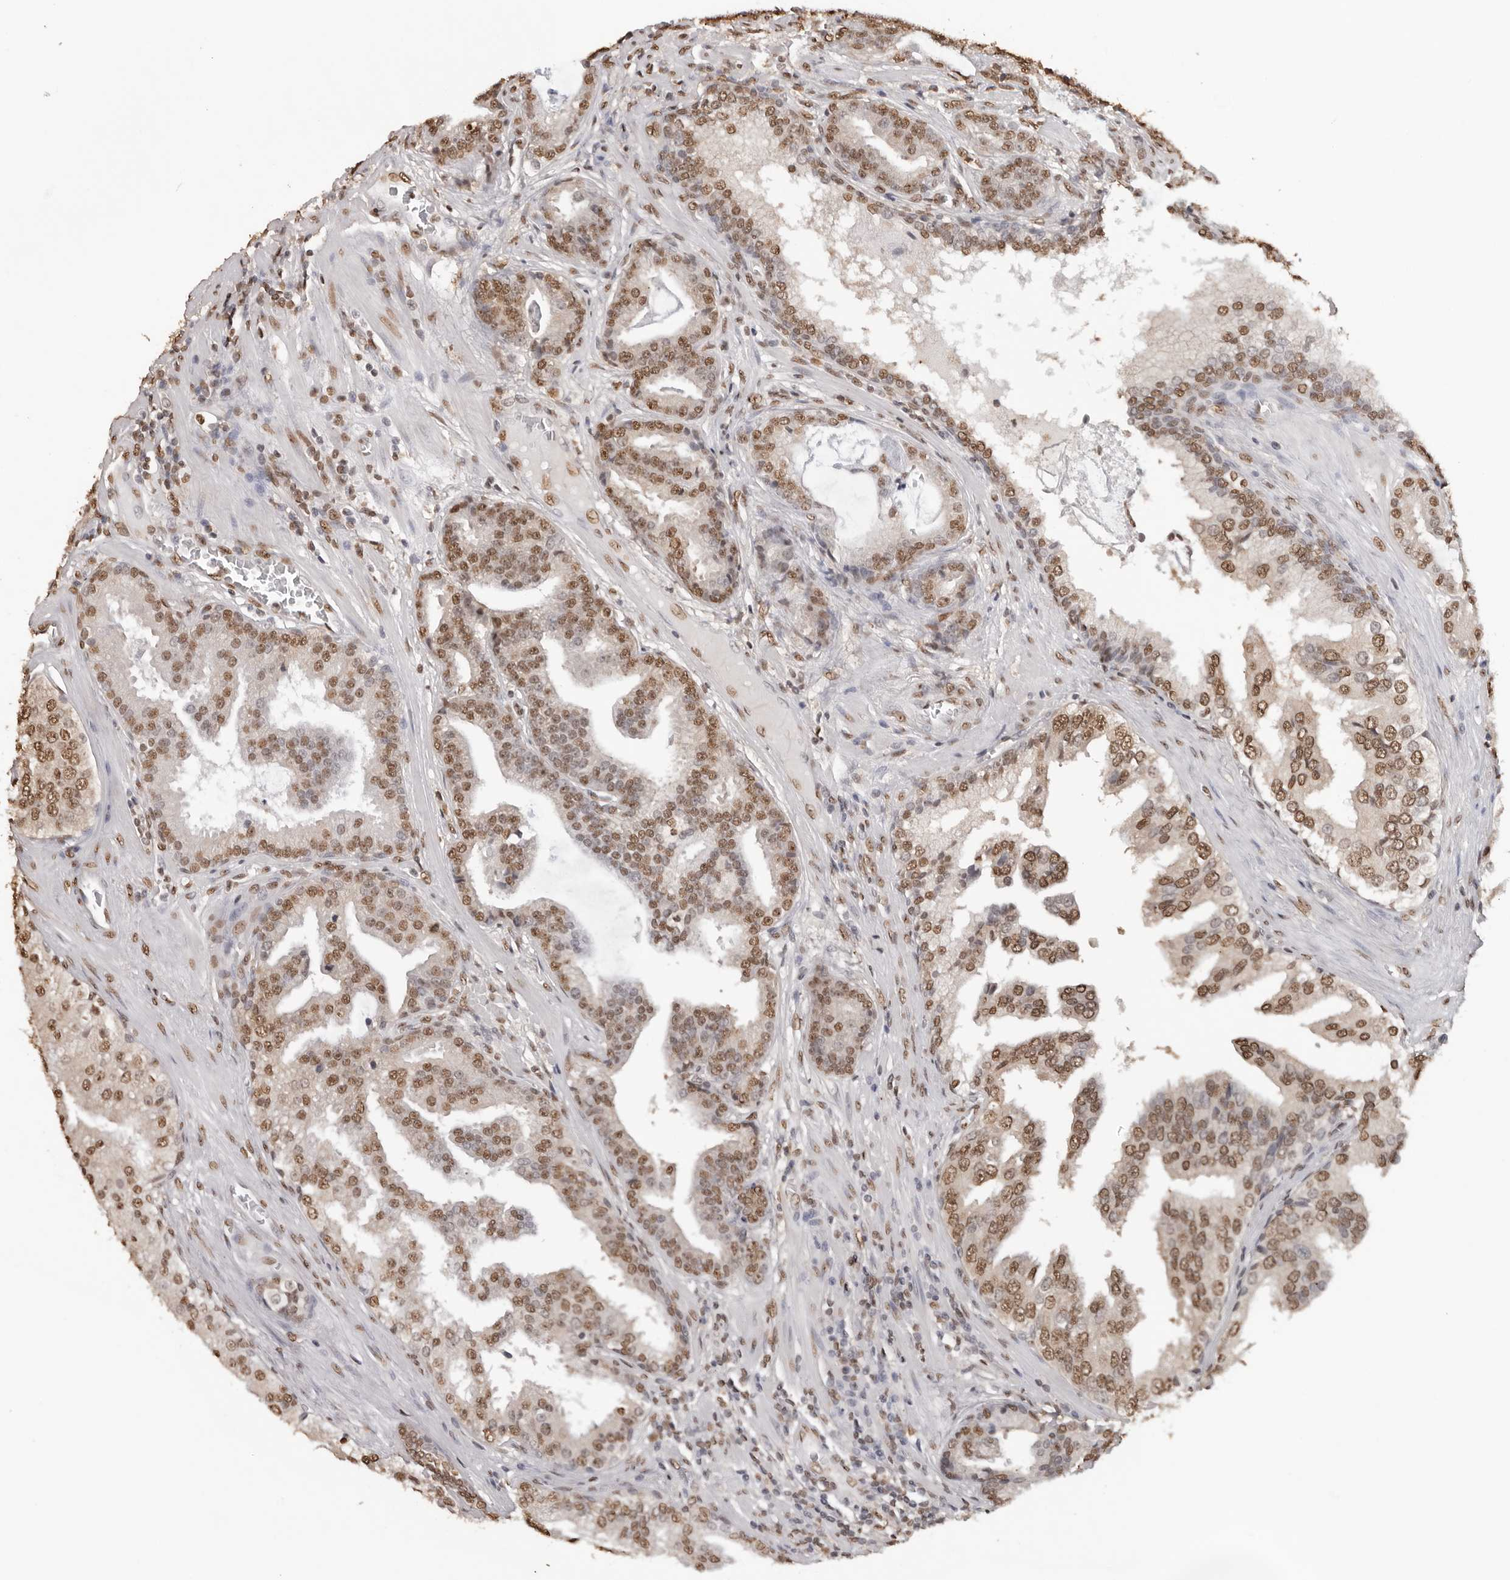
{"staining": {"intensity": "moderate", "quantity": ">75%", "location": "nuclear"}, "tissue": "prostate cancer", "cell_type": "Tumor cells", "image_type": "cancer", "snomed": [{"axis": "morphology", "description": "Adenocarcinoma, Low grade"}, {"axis": "topography", "description": "Prostate"}], "caption": "A medium amount of moderate nuclear expression is identified in about >75% of tumor cells in prostate low-grade adenocarcinoma tissue. (IHC, brightfield microscopy, high magnification).", "gene": "OLIG3", "patient": {"sex": "male", "age": 67}}